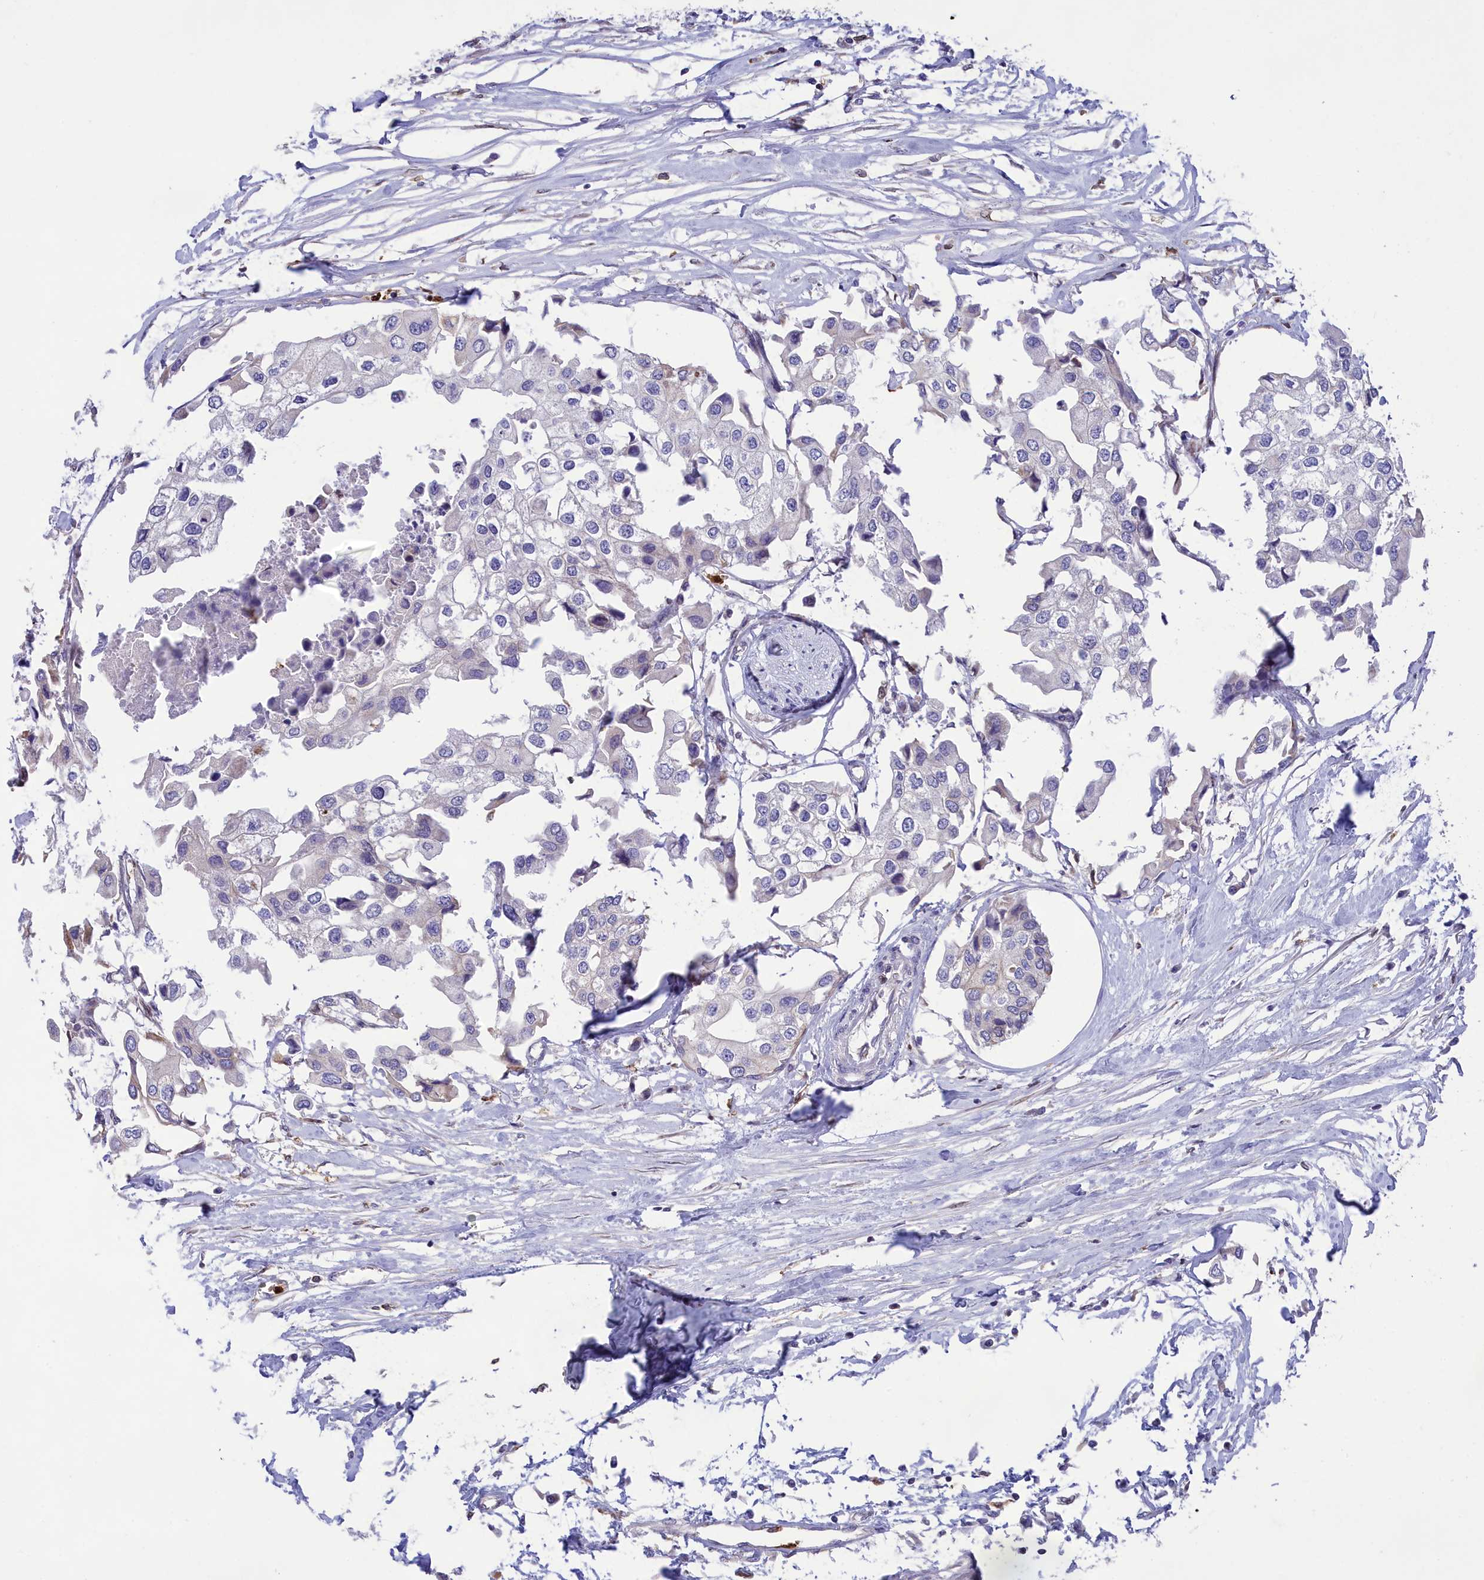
{"staining": {"intensity": "negative", "quantity": "none", "location": "none"}, "tissue": "urothelial cancer", "cell_type": "Tumor cells", "image_type": "cancer", "snomed": [{"axis": "morphology", "description": "Urothelial carcinoma, High grade"}, {"axis": "topography", "description": "Urinary bladder"}], "caption": "Protein analysis of urothelial carcinoma (high-grade) reveals no significant positivity in tumor cells. Nuclei are stained in blue.", "gene": "PKHD1L1", "patient": {"sex": "male", "age": 64}}